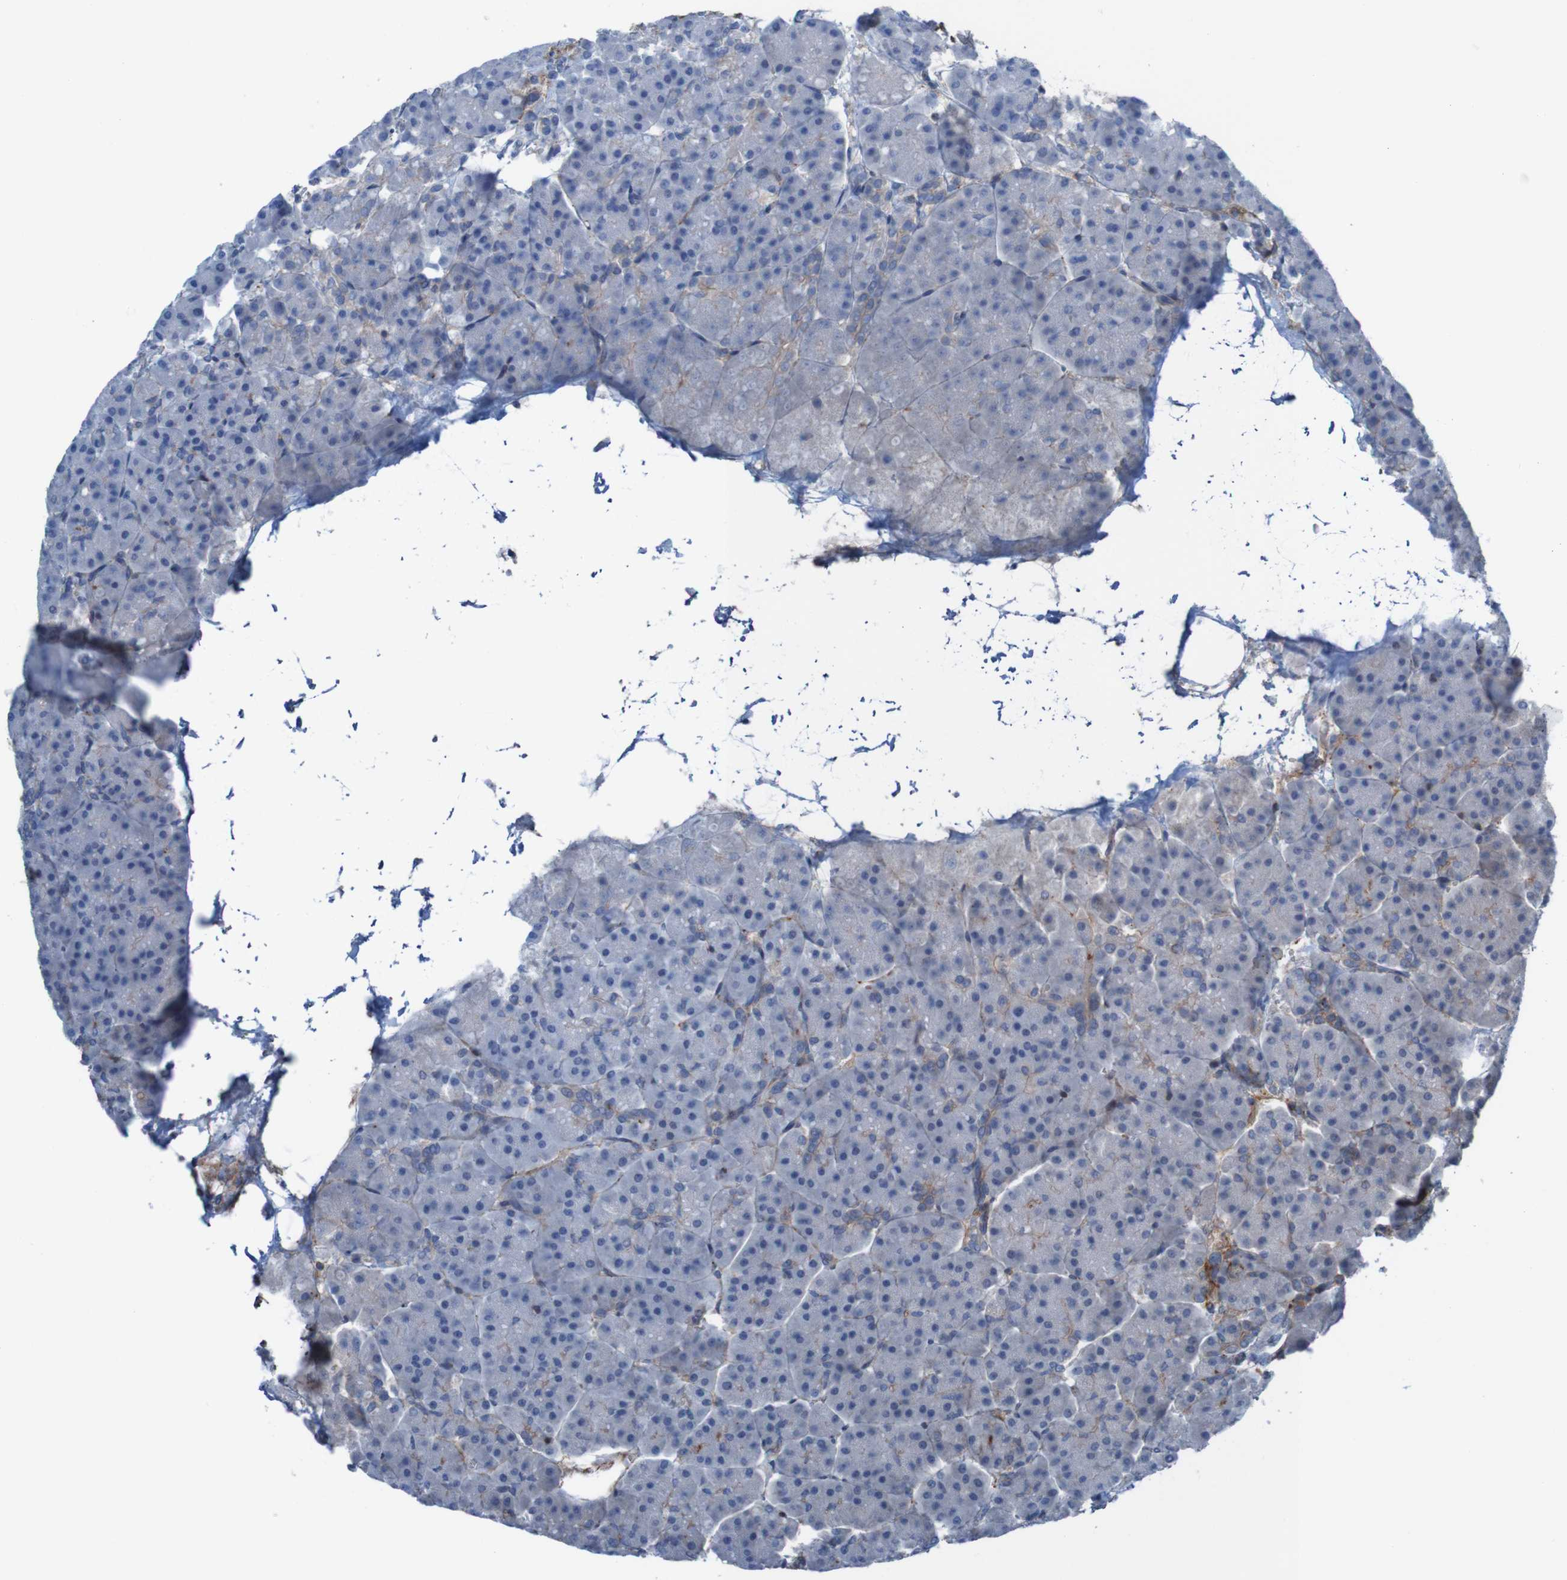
{"staining": {"intensity": "negative", "quantity": "none", "location": "none"}, "tissue": "pancreas", "cell_type": "Exocrine glandular cells", "image_type": "normal", "snomed": [{"axis": "morphology", "description": "Normal tissue, NOS"}, {"axis": "topography", "description": "Pancreas"}], "caption": "This is a photomicrograph of IHC staining of benign pancreas, which shows no positivity in exocrine glandular cells.", "gene": "PDGFB", "patient": {"sex": "female", "age": 70}}